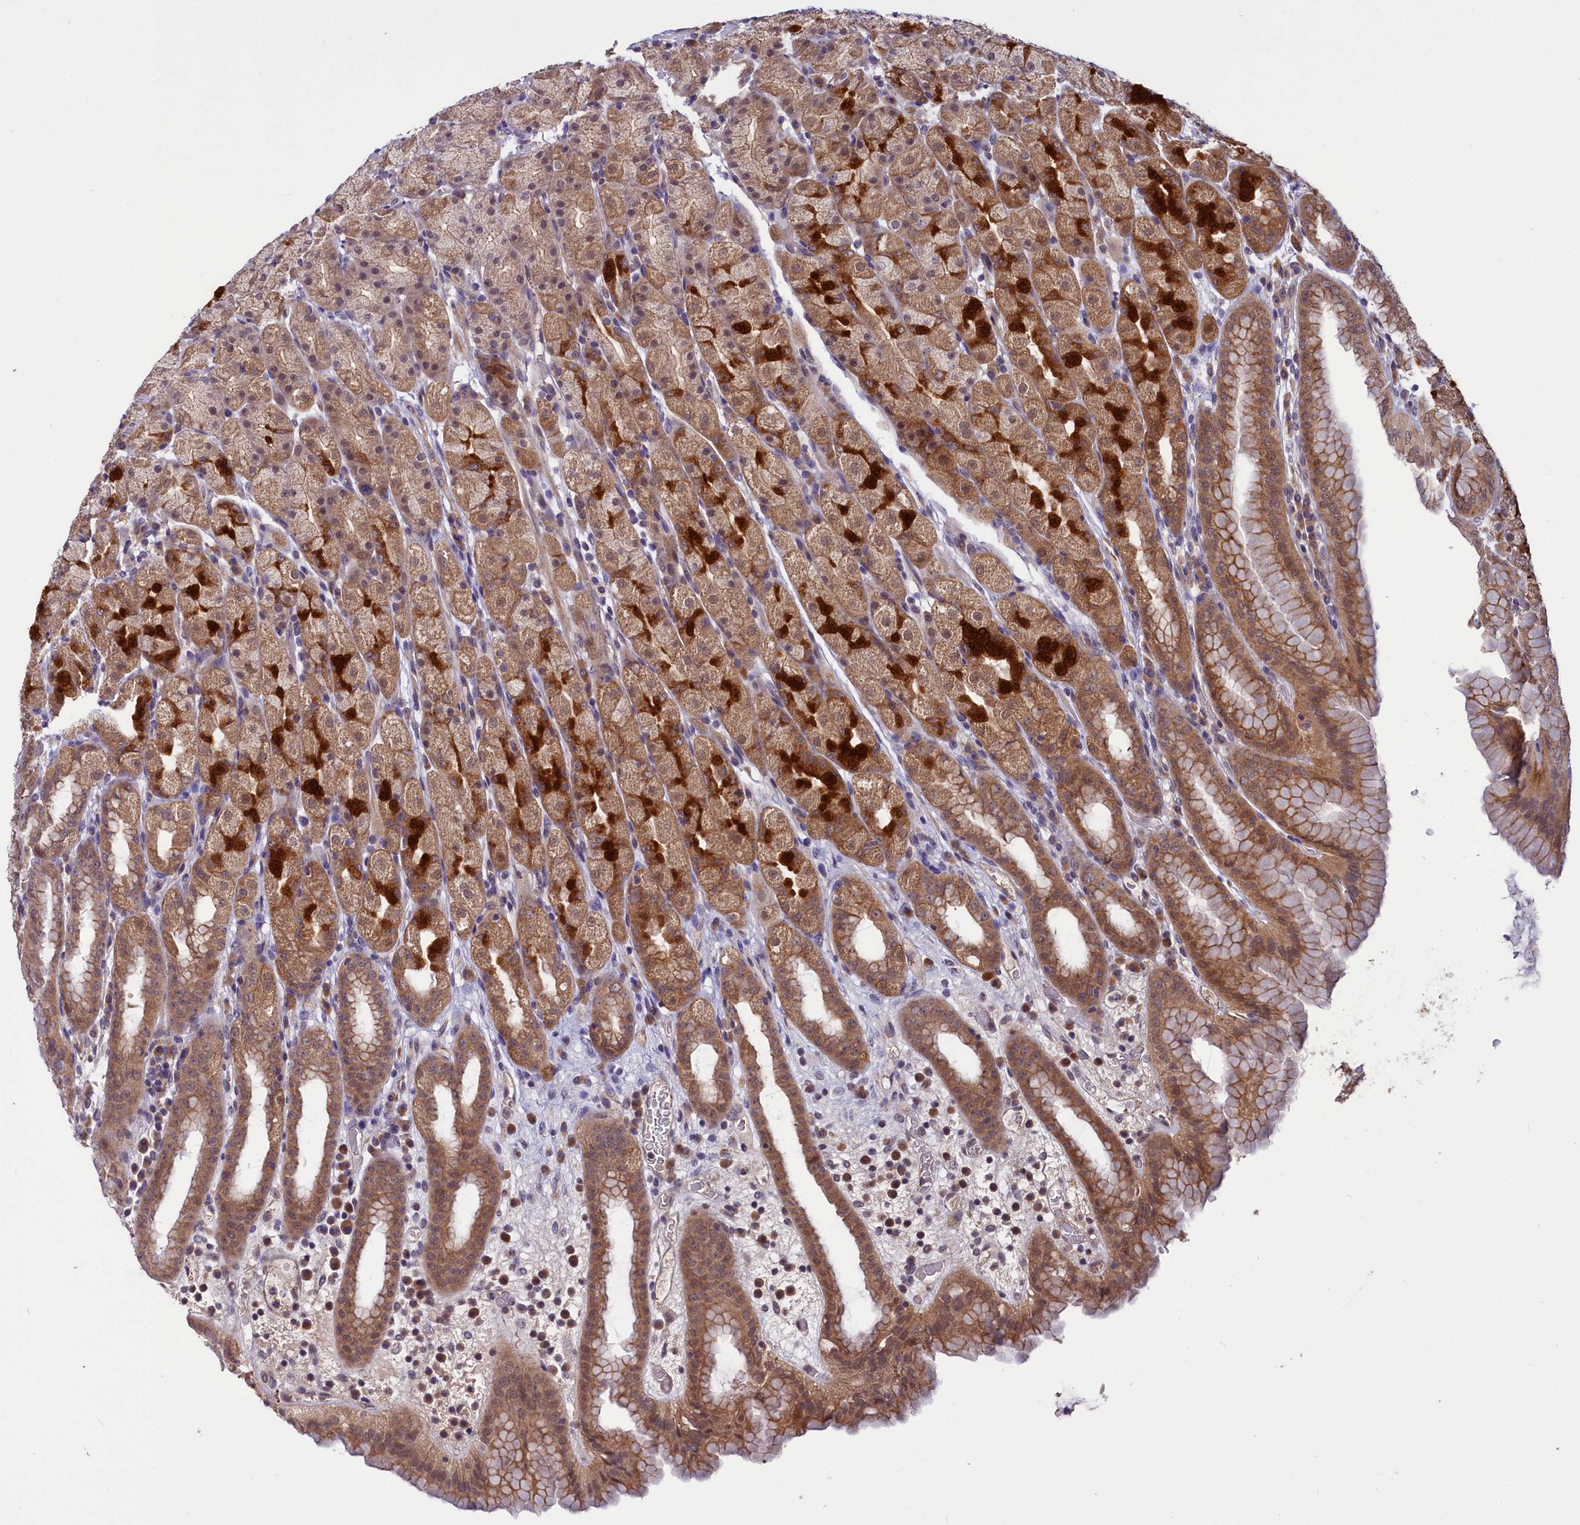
{"staining": {"intensity": "moderate", "quantity": "25%-75%", "location": "cytoplasmic/membranous"}, "tissue": "stomach", "cell_type": "Glandular cells", "image_type": "normal", "snomed": [{"axis": "morphology", "description": "Normal tissue, NOS"}, {"axis": "topography", "description": "Stomach, upper"}], "caption": "IHC micrograph of benign human stomach stained for a protein (brown), which shows medium levels of moderate cytoplasmic/membranous positivity in approximately 25%-75% of glandular cells.", "gene": "UBE3A", "patient": {"sex": "male", "age": 68}}